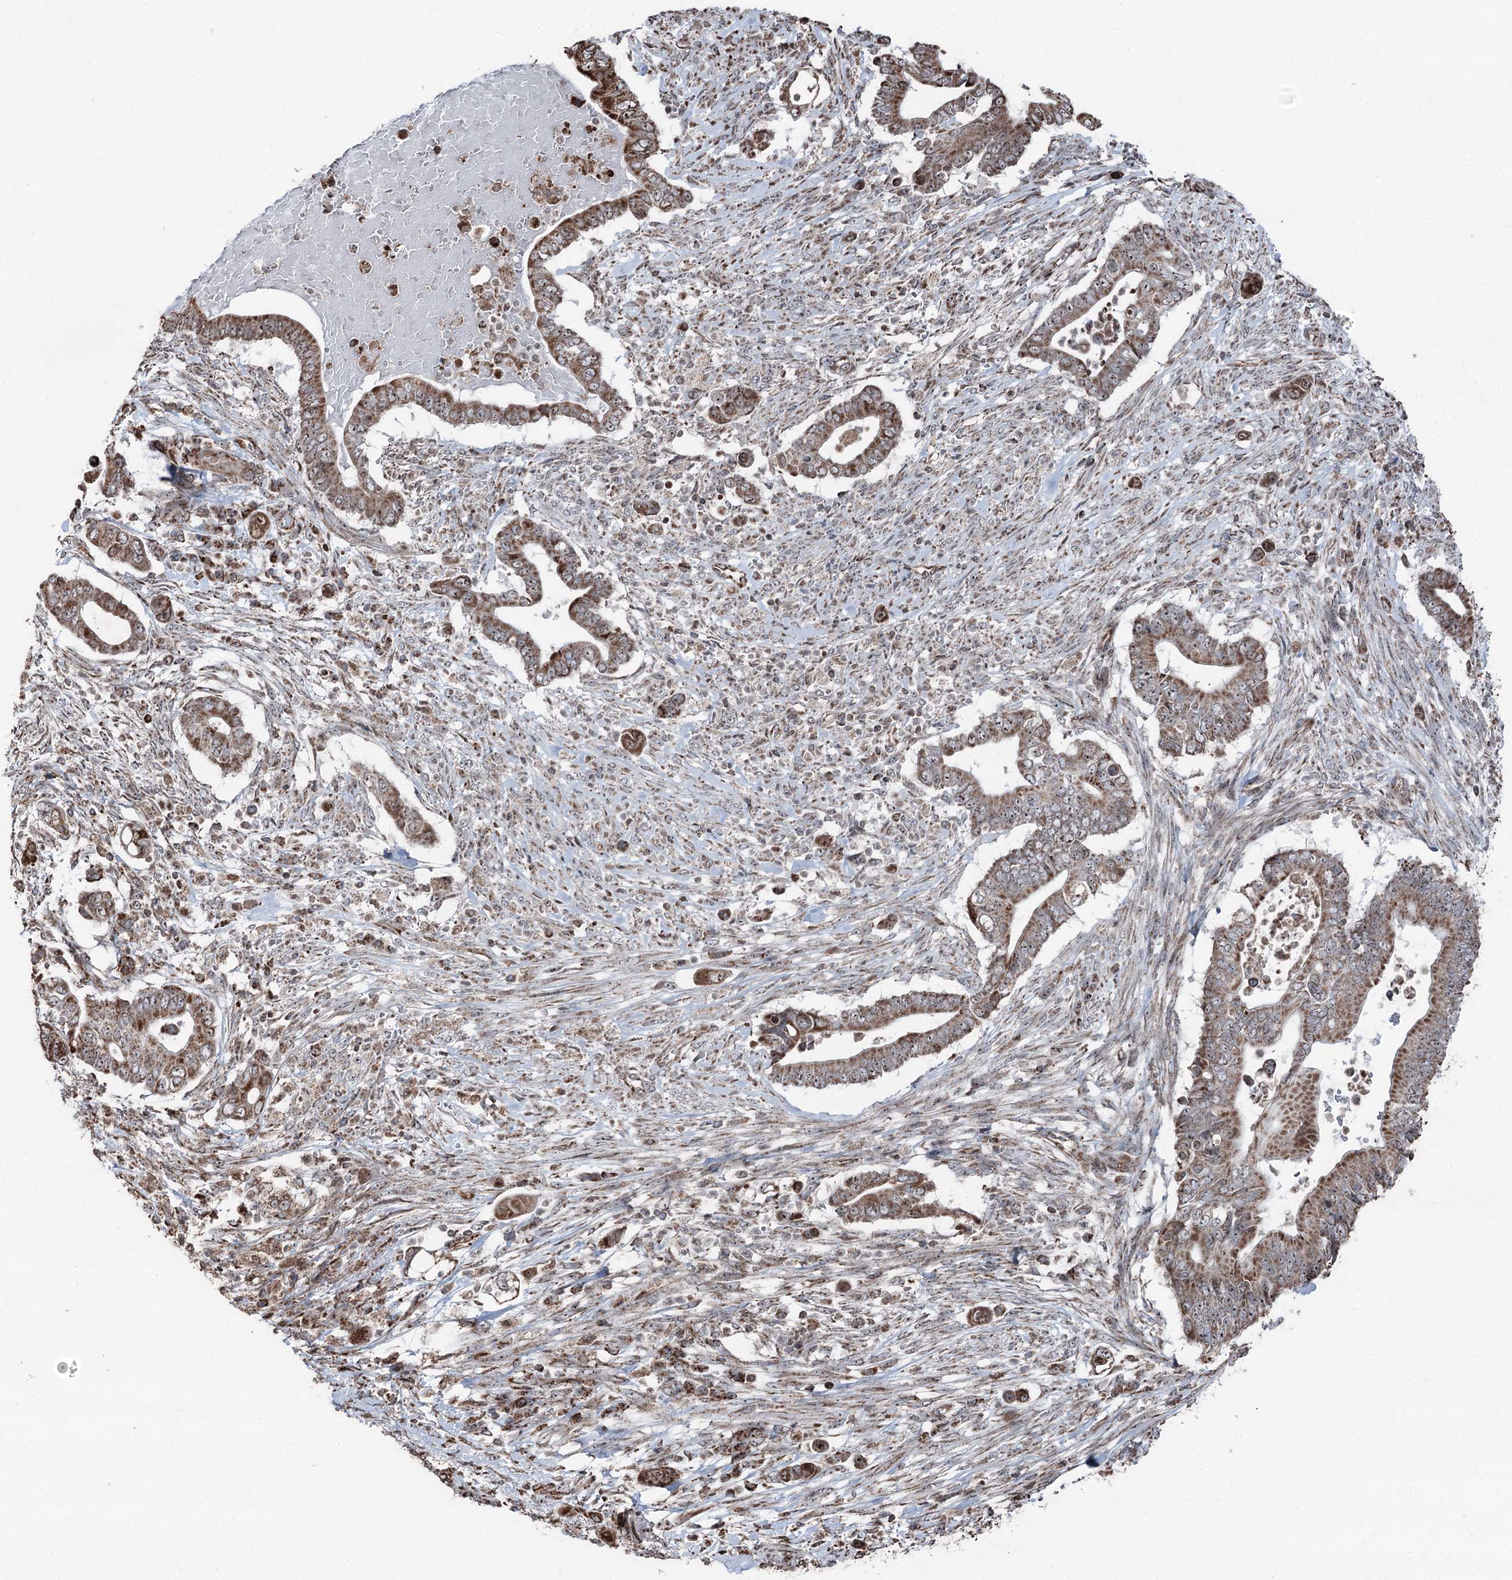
{"staining": {"intensity": "moderate", "quantity": ">75%", "location": "cytoplasmic/membranous,nuclear"}, "tissue": "pancreatic cancer", "cell_type": "Tumor cells", "image_type": "cancer", "snomed": [{"axis": "morphology", "description": "Adenocarcinoma, NOS"}, {"axis": "topography", "description": "Pancreas"}], "caption": "Immunohistochemical staining of human pancreatic cancer (adenocarcinoma) shows medium levels of moderate cytoplasmic/membranous and nuclear staining in about >75% of tumor cells.", "gene": "STEEP1", "patient": {"sex": "male", "age": 68}}